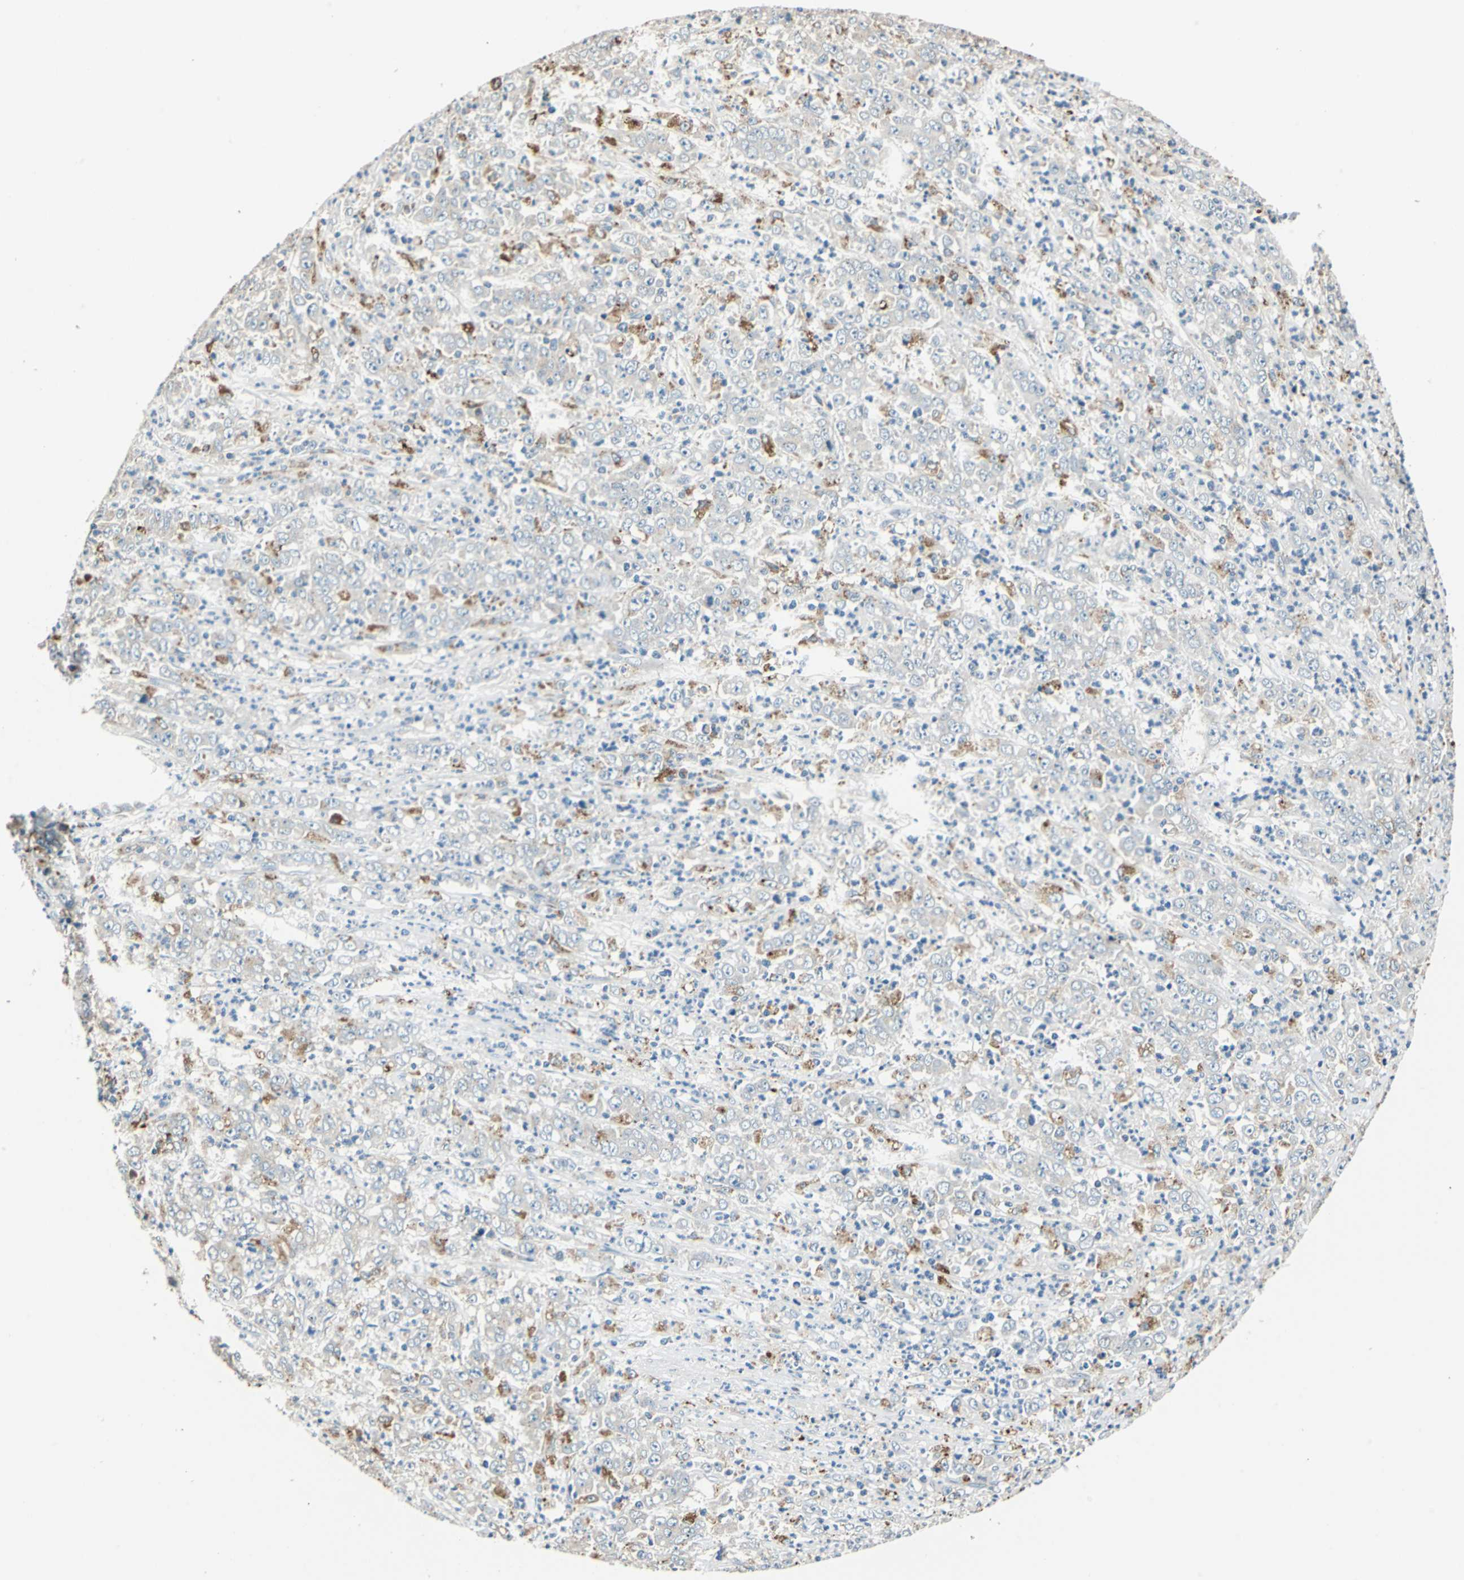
{"staining": {"intensity": "weak", "quantity": "<25%", "location": "cytoplasmic/membranous"}, "tissue": "stomach cancer", "cell_type": "Tumor cells", "image_type": "cancer", "snomed": [{"axis": "morphology", "description": "Adenocarcinoma, NOS"}, {"axis": "topography", "description": "Stomach, lower"}], "caption": "IHC photomicrograph of human adenocarcinoma (stomach) stained for a protein (brown), which exhibits no staining in tumor cells.", "gene": "NIT1", "patient": {"sex": "female", "age": 71}}